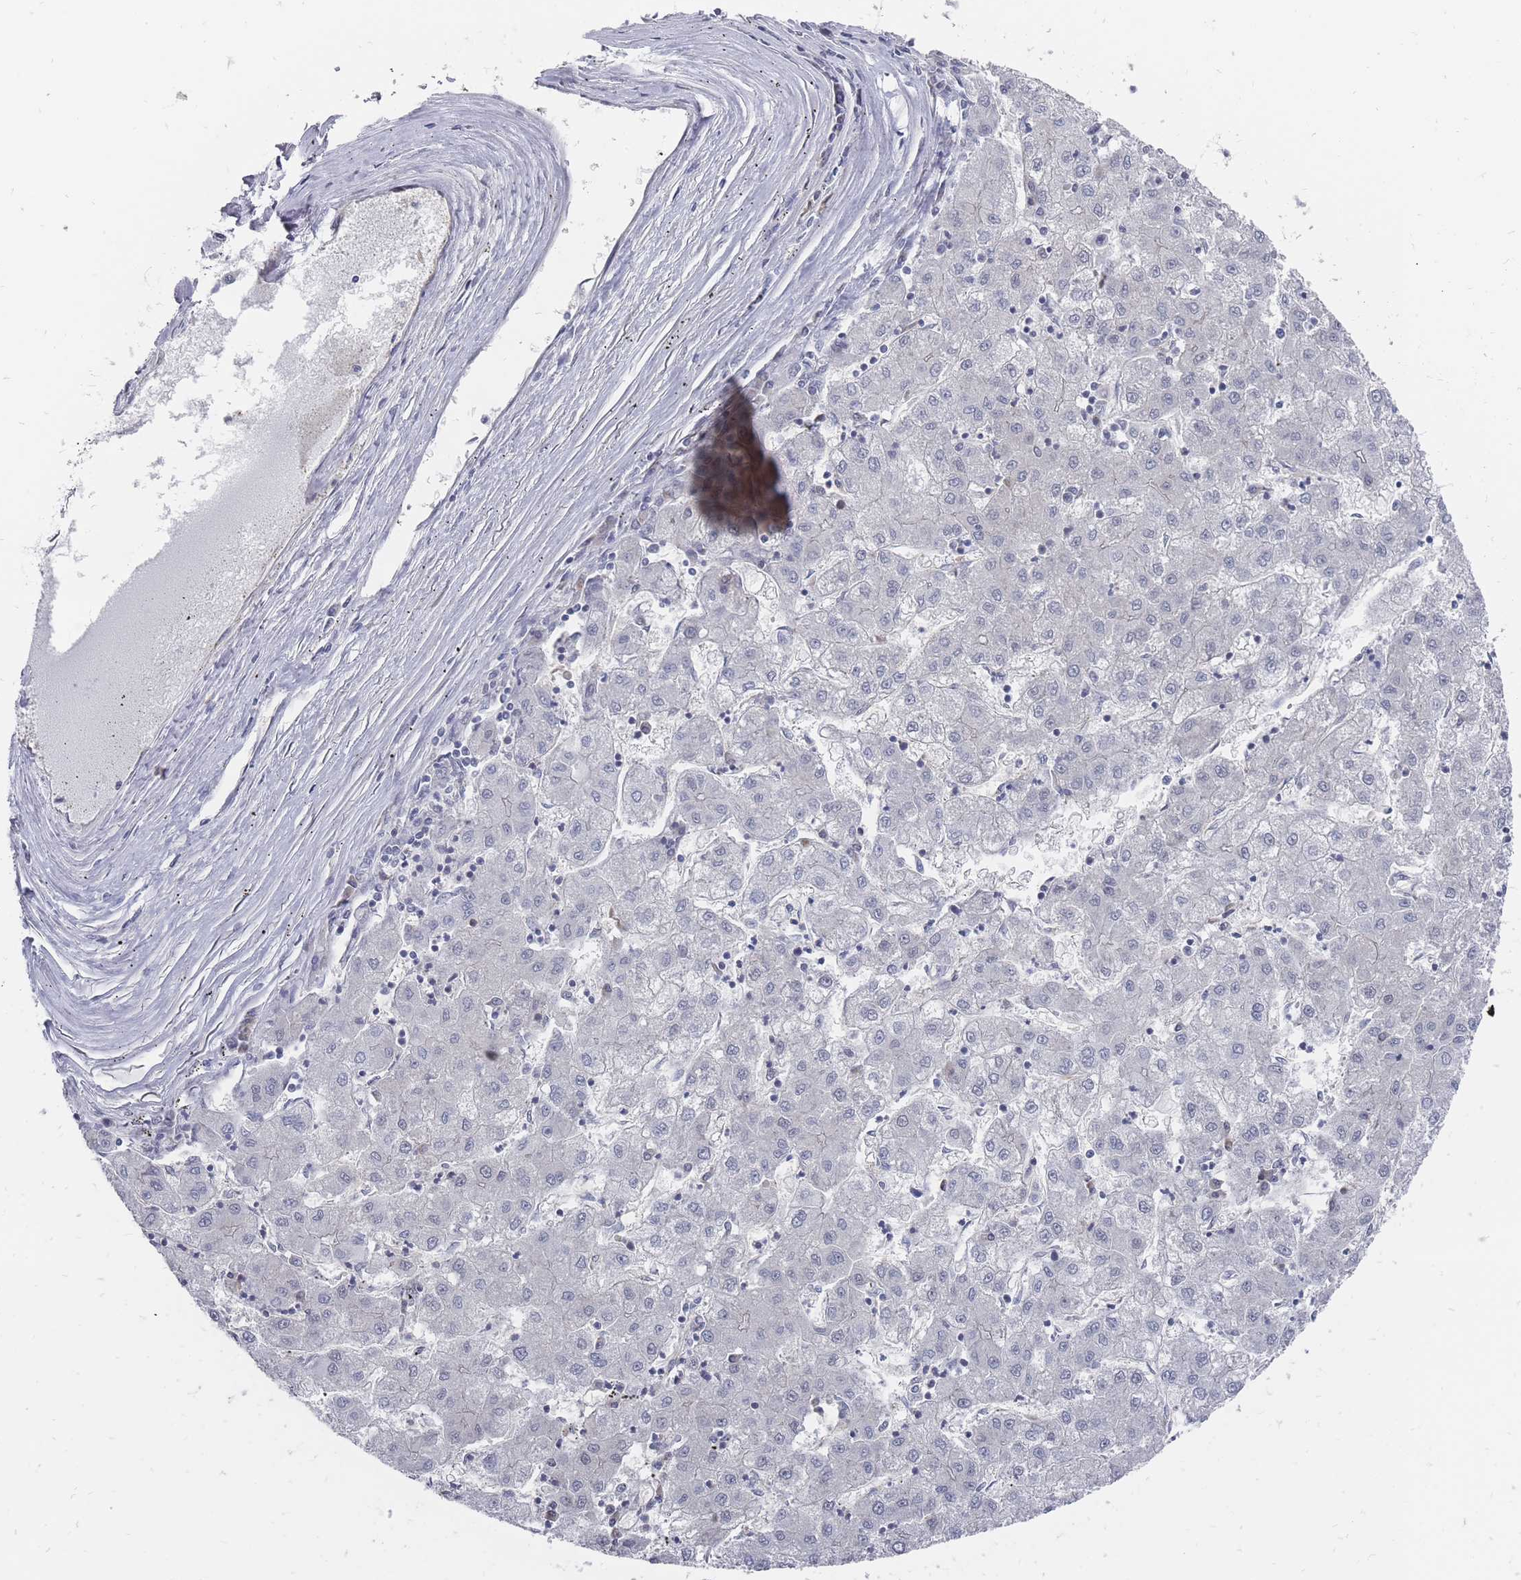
{"staining": {"intensity": "negative", "quantity": "none", "location": "none"}, "tissue": "liver cancer", "cell_type": "Tumor cells", "image_type": "cancer", "snomed": [{"axis": "morphology", "description": "Carcinoma, Hepatocellular, NOS"}, {"axis": "topography", "description": "Liver"}], "caption": "This is an immunohistochemistry (IHC) micrograph of liver cancer (hepatocellular carcinoma). There is no expression in tumor cells.", "gene": "NKD1", "patient": {"sex": "male", "age": 72}}